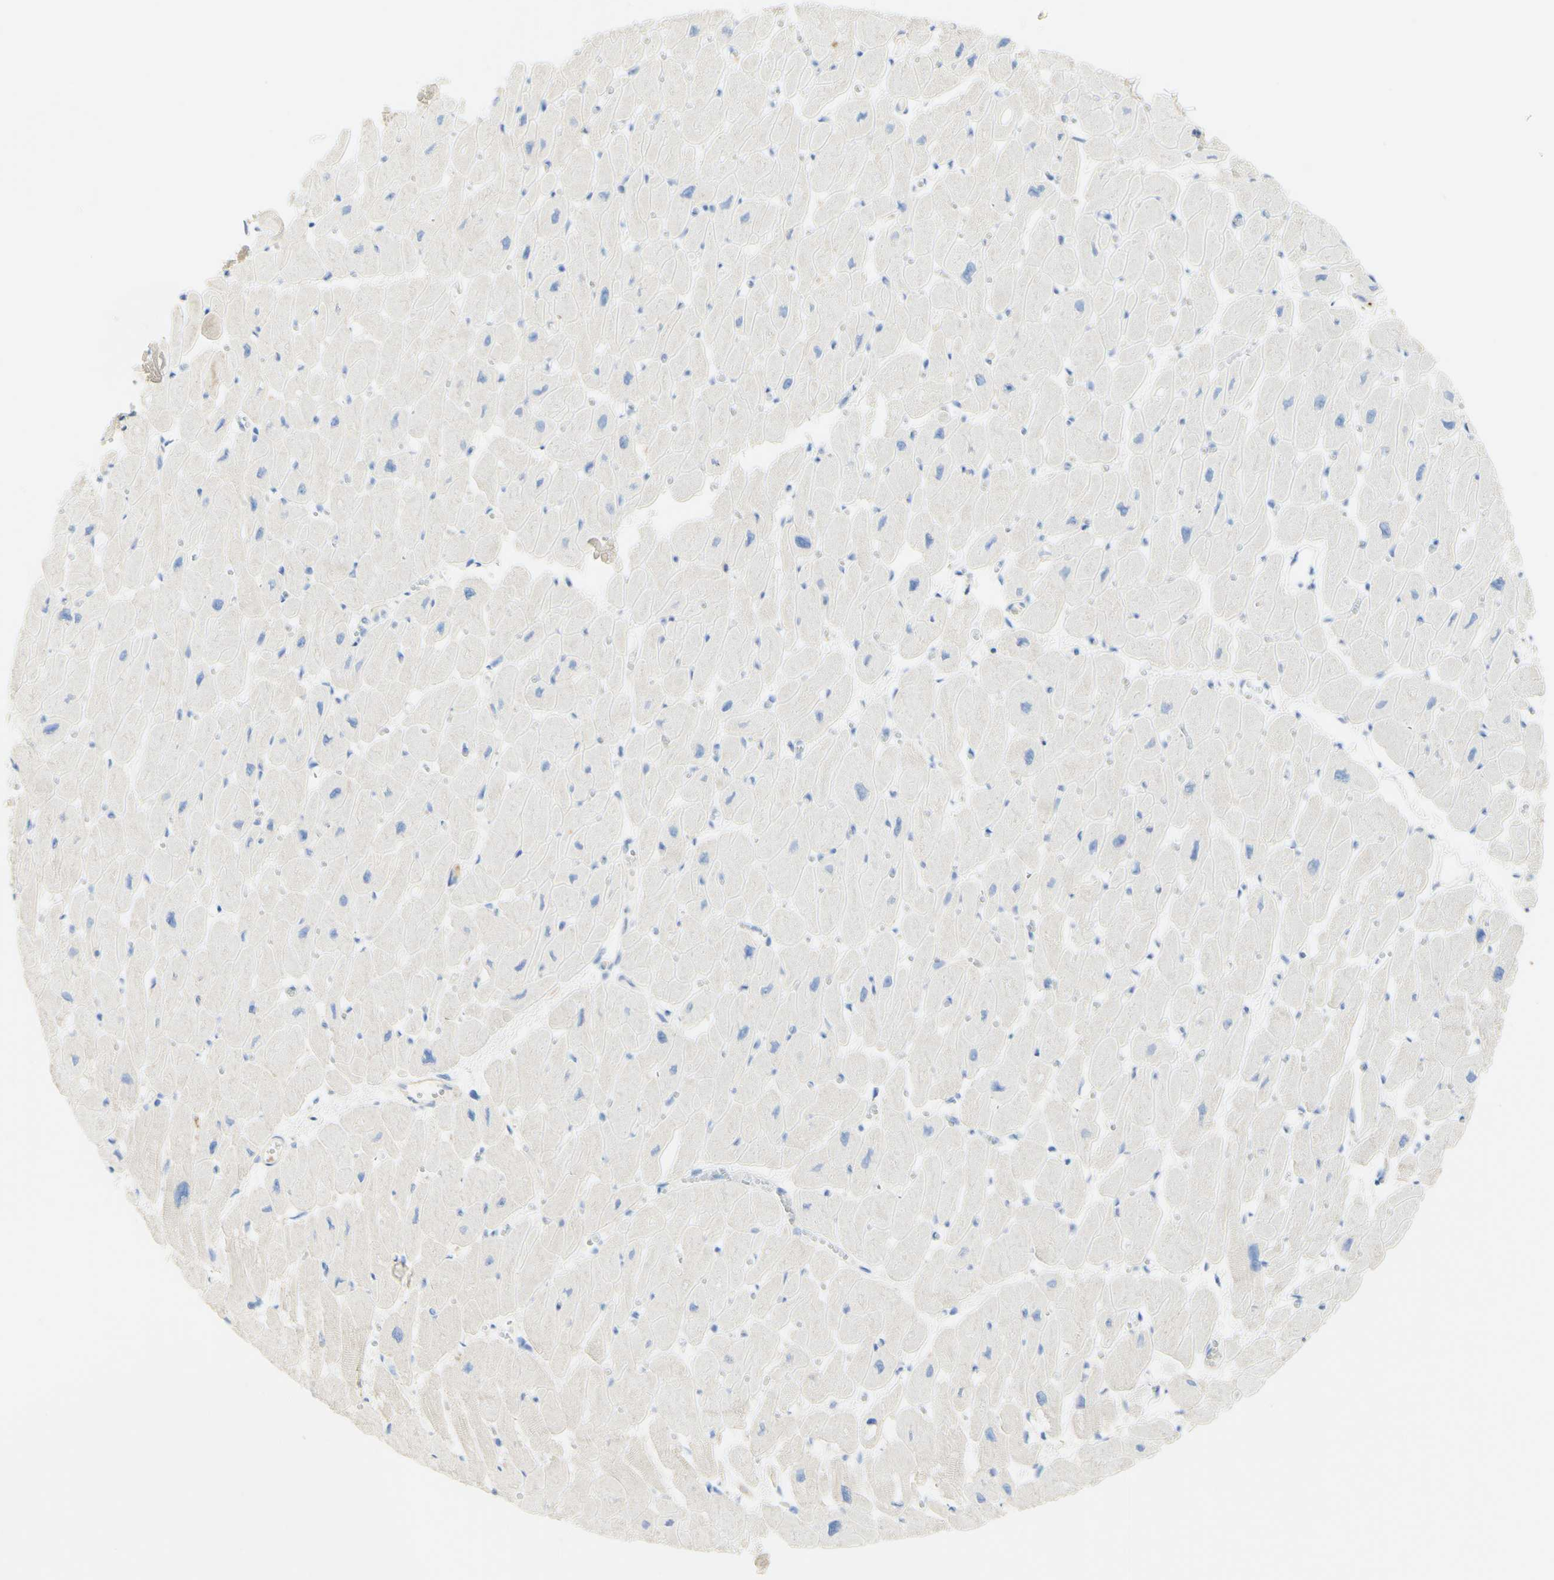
{"staining": {"intensity": "weak", "quantity": ">75%", "location": "cytoplasmic/membranous"}, "tissue": "heart muscle", "cell_type": "Cardiomyocytes", "image_type": "normal", "snomed": [{"axis": "morphology", "description": "Normal tissue, NOS"}, {"axis": "topography", "description": "Heart"}], "caption": "Immunohistochemistry staining of unremarkable heart muscle, which demonstrates low levels of weak cytoplasmic/membranous staining in approximately >75% of cardiomyocytes indicating weak cytoplasmic/membranous protein expression. The staining was performed using DAB (brown) for protein detection and nuclei were counterstained in hematoxylin (blue).", "gene": "PIGR", "patient": {"sex": "female", "age": 54}}